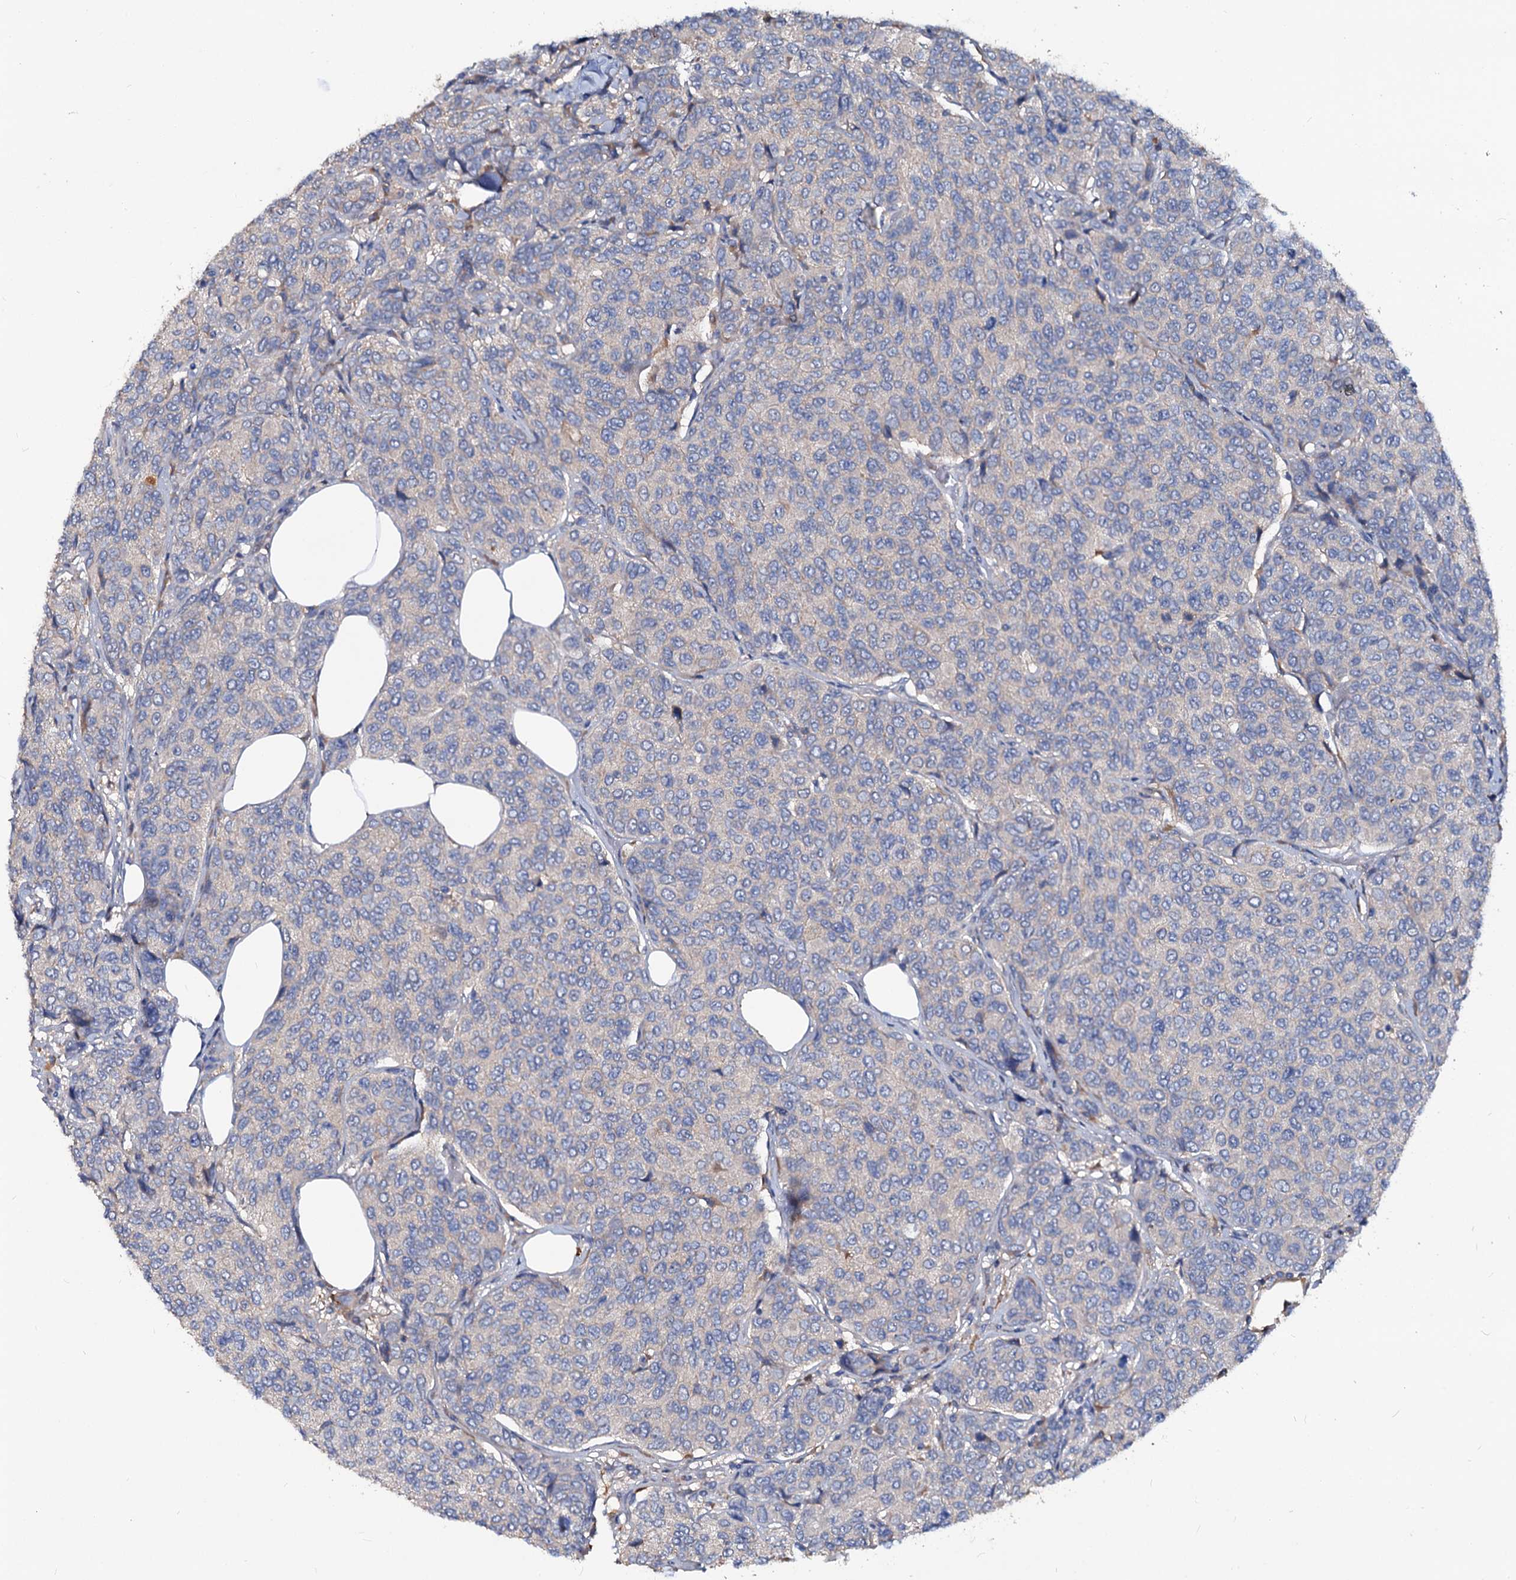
{"staining": {"intensity": "weak", "quantity": "<25%", "location": "cytoplasmic/membranous"}, "tissue": "breast cancer", "cell_type": "Tumor cells", "image_type": "cancer", "snomed": [{"axis": "morphology", "description": "Duct carcinoma"}, {"axis": "topography", "description": "Breast"}], "caption": "This is a micrograph of immunohistochemistry (IHC) staining of breast infiltrating ductal carcinoma, which shows no expression in tumor cells.", "gene": "ACY3", "patient": {"sex": "female", "age": 55}}